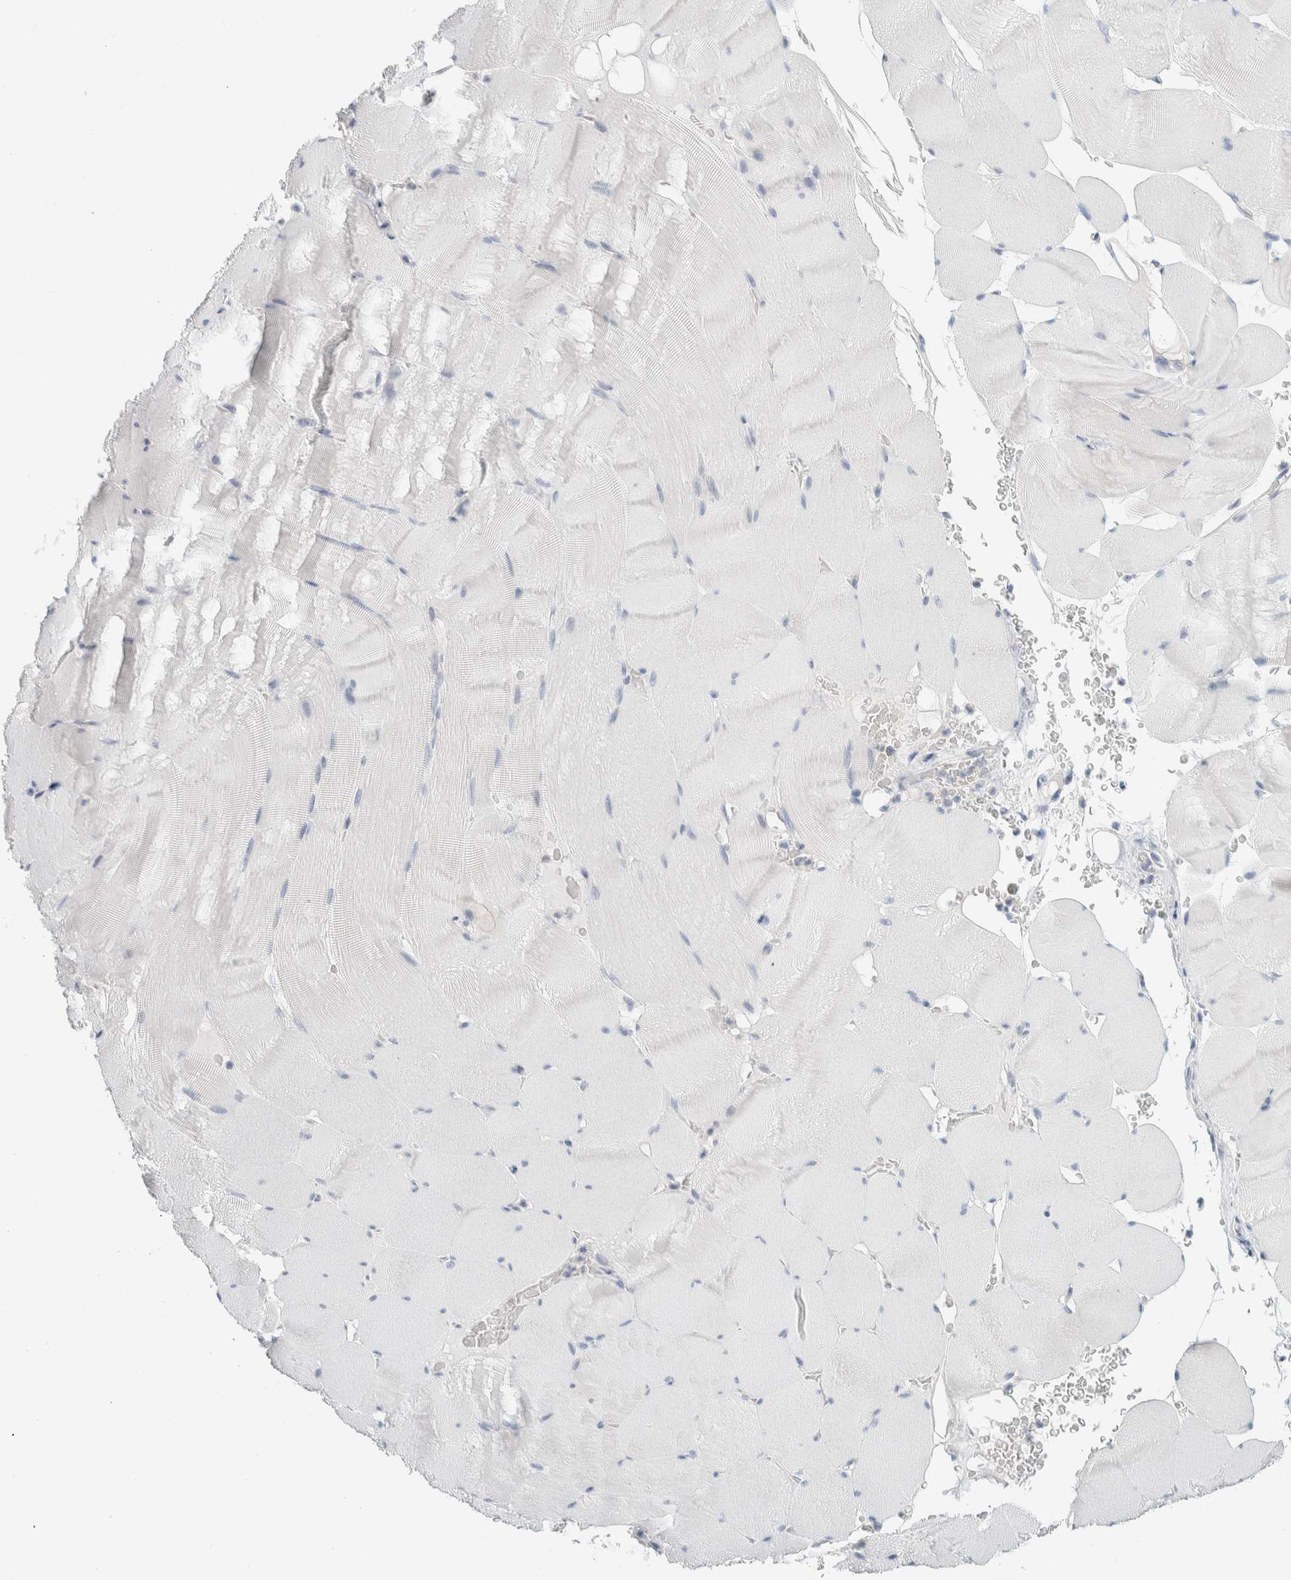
{"staining": {"intensity": "negative", "quantity": "none", "location": "none"}, "tissue": "skeletal muscle", "cell_type": "Myocytes", "image_type": "normal", "snomed": [{"axis": "morphology", "description": "Normal tissue, NOS"}, {"axis": "topography", "description": "Skeletal muscle"}], "caption": "A micrograph of human skeletal muscle is negative for staining in myocytes. Nuclei are stained in blue.", "gene": "ALOX12B", "patient": {"sex": "male", "age": 62}}